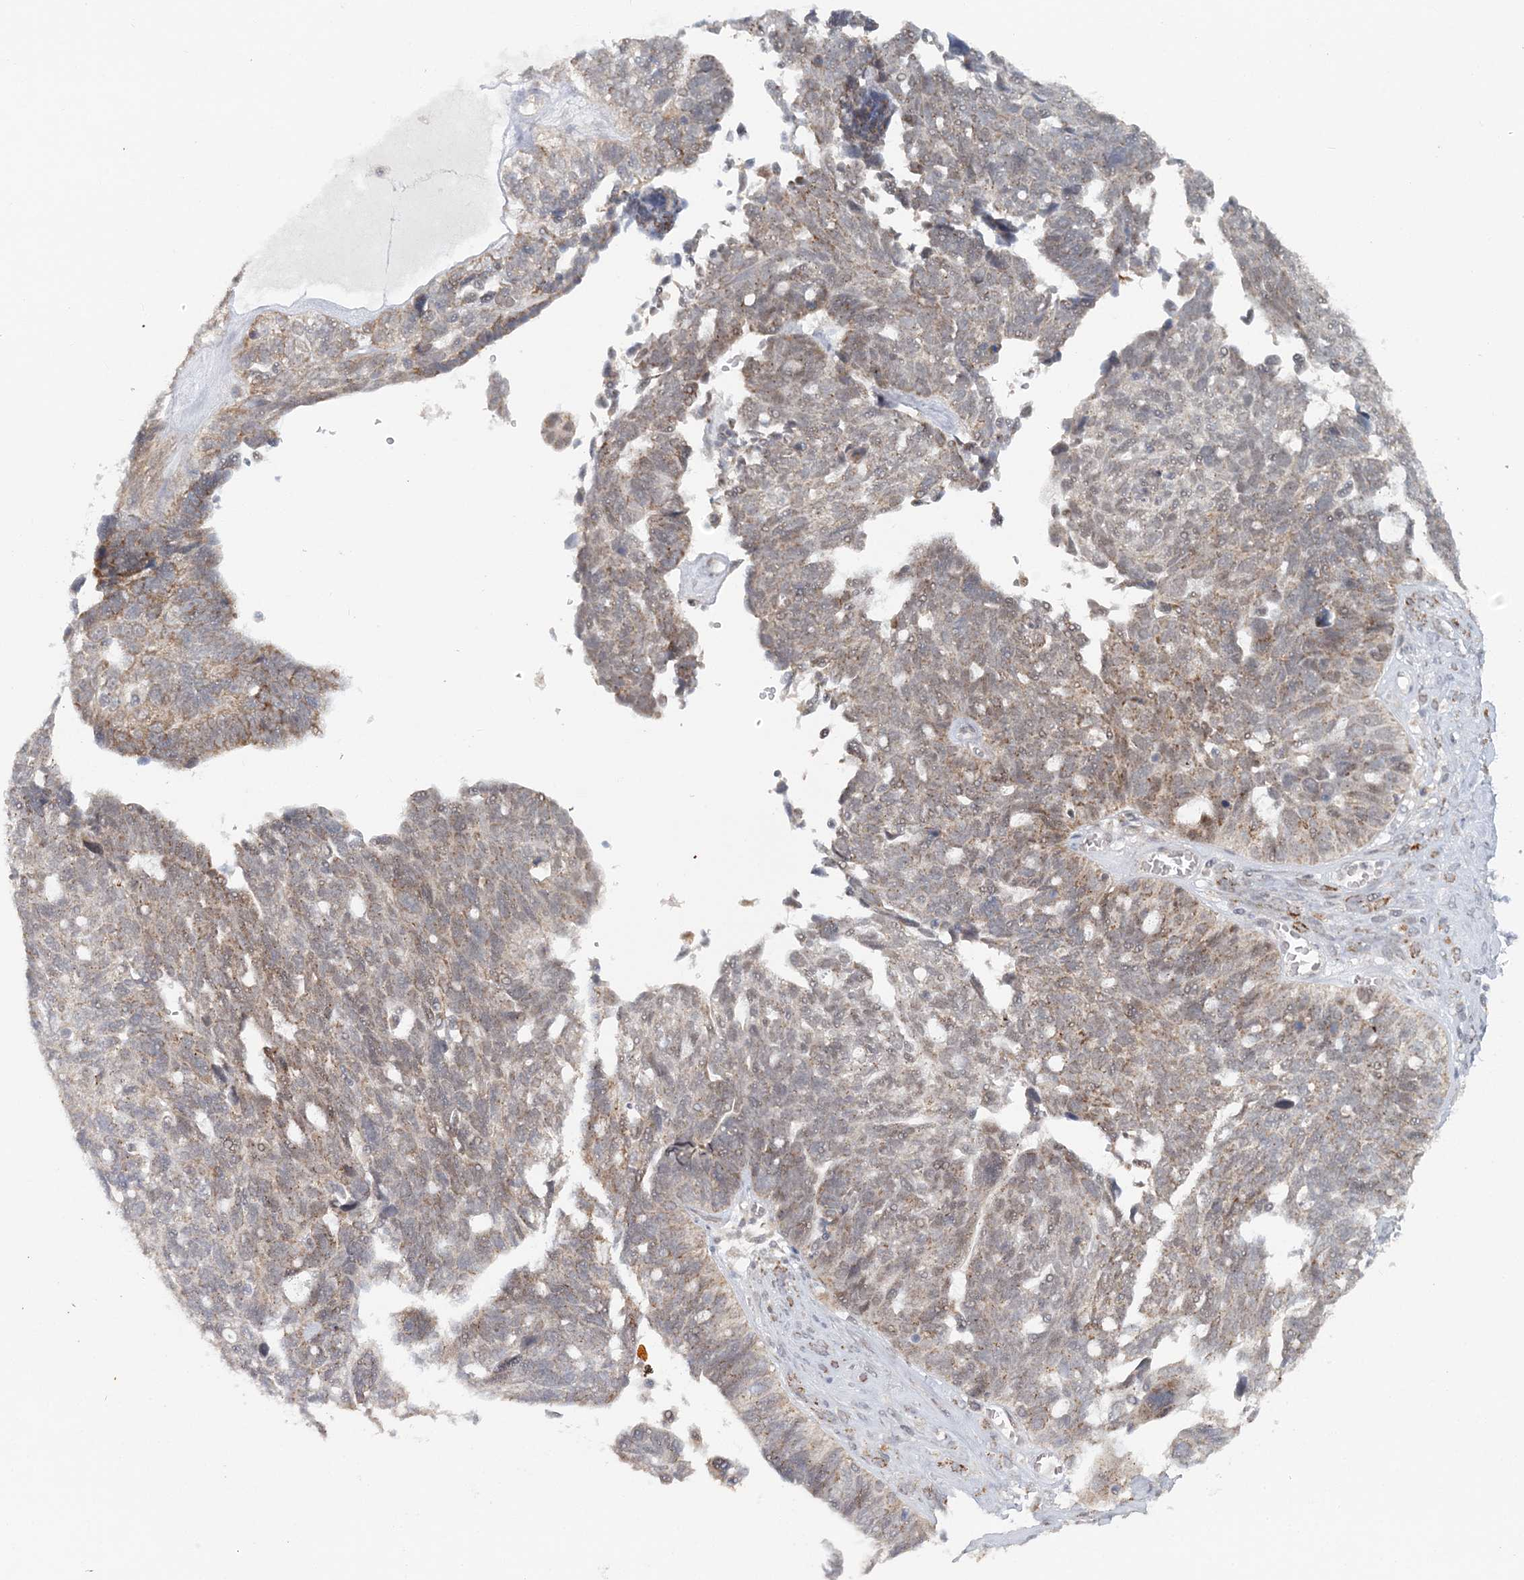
{"staining": {"intensity": "moderate", "quantity": "25%-75%", "location": "cytoplasmic/membranous"}, "tissue": "ovarian cancer", "cell_type": "Tumor cells", "image_type": "cancer", "snomed": [{"axis": "morphology", "description": "Cystadenocarcinoma, serous, NOS"}, {"axis": "topography", "description": "Ovary"}], "caption": "About 25%-75% of tumor cells in ovarian serous cystadenocarcinoma demonstrate moderate cytoplasmic/membranous protein positivity as visualized by brown immunohistochemical staining.", "gene": "RNF150", "patient": {"sex": "female", "age": 79}}